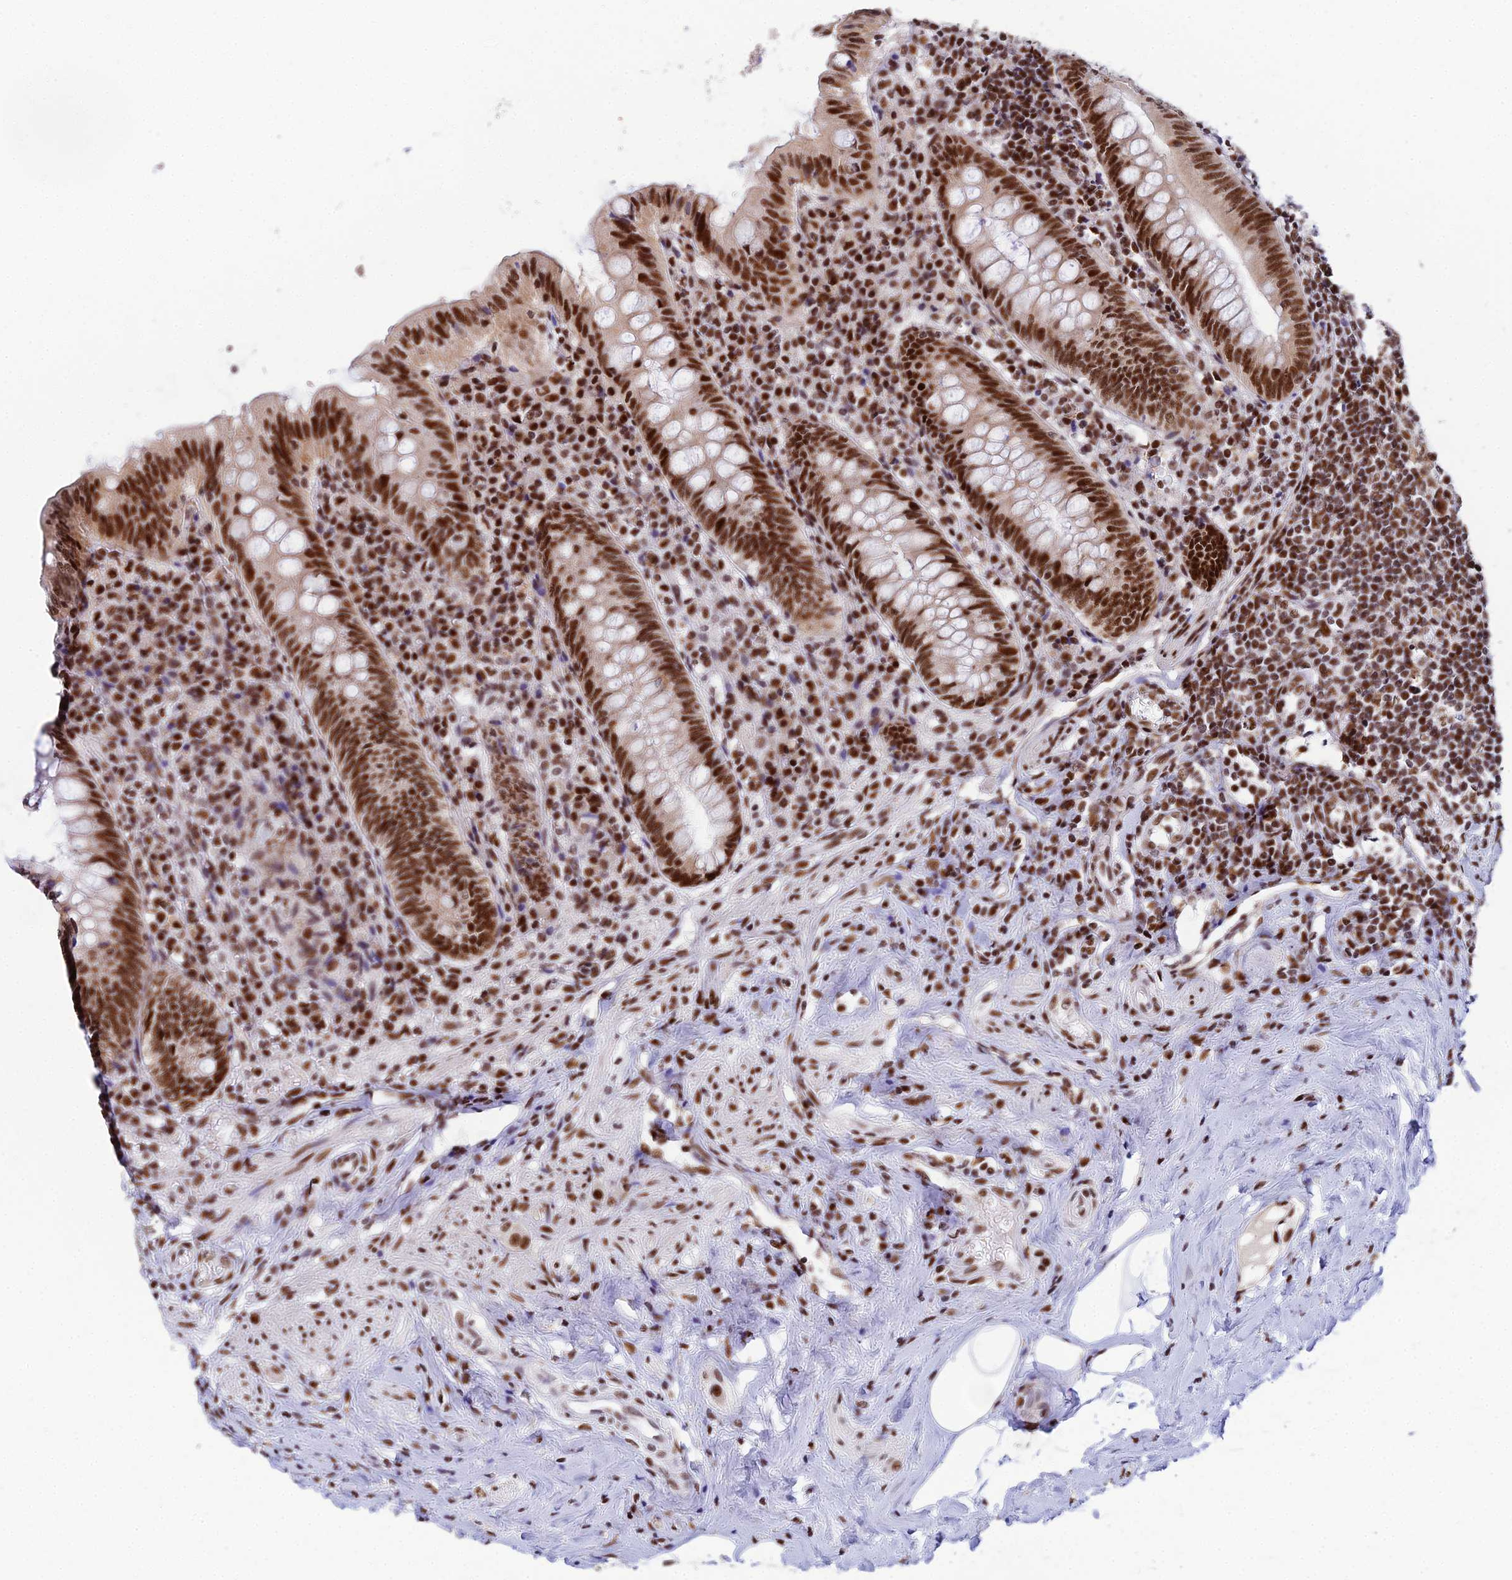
{"staining": {"intensity": "strong", "quantity": ">75%", "location": "nuclear"}, "tissue": "appendix", "cell_type": "Glandular cells", "image_type": "normal", "snomed": [{"axis": "morphology", "description": "Normal tissue, NOS"}, {"axis": "topography", "description": "Appendix"}], "caption": "Immunohistochemical staining of unremarkable human appendix displays >75% levels of strong nuclear protein positivity in approximately >75% of glandular cells. (Stains: DAB in brown, nuclei in blue, Microscopy: brightfield microscopy at high magnification).", "gene": "USP22", "patient": {"sex": "female", "age": 54}}